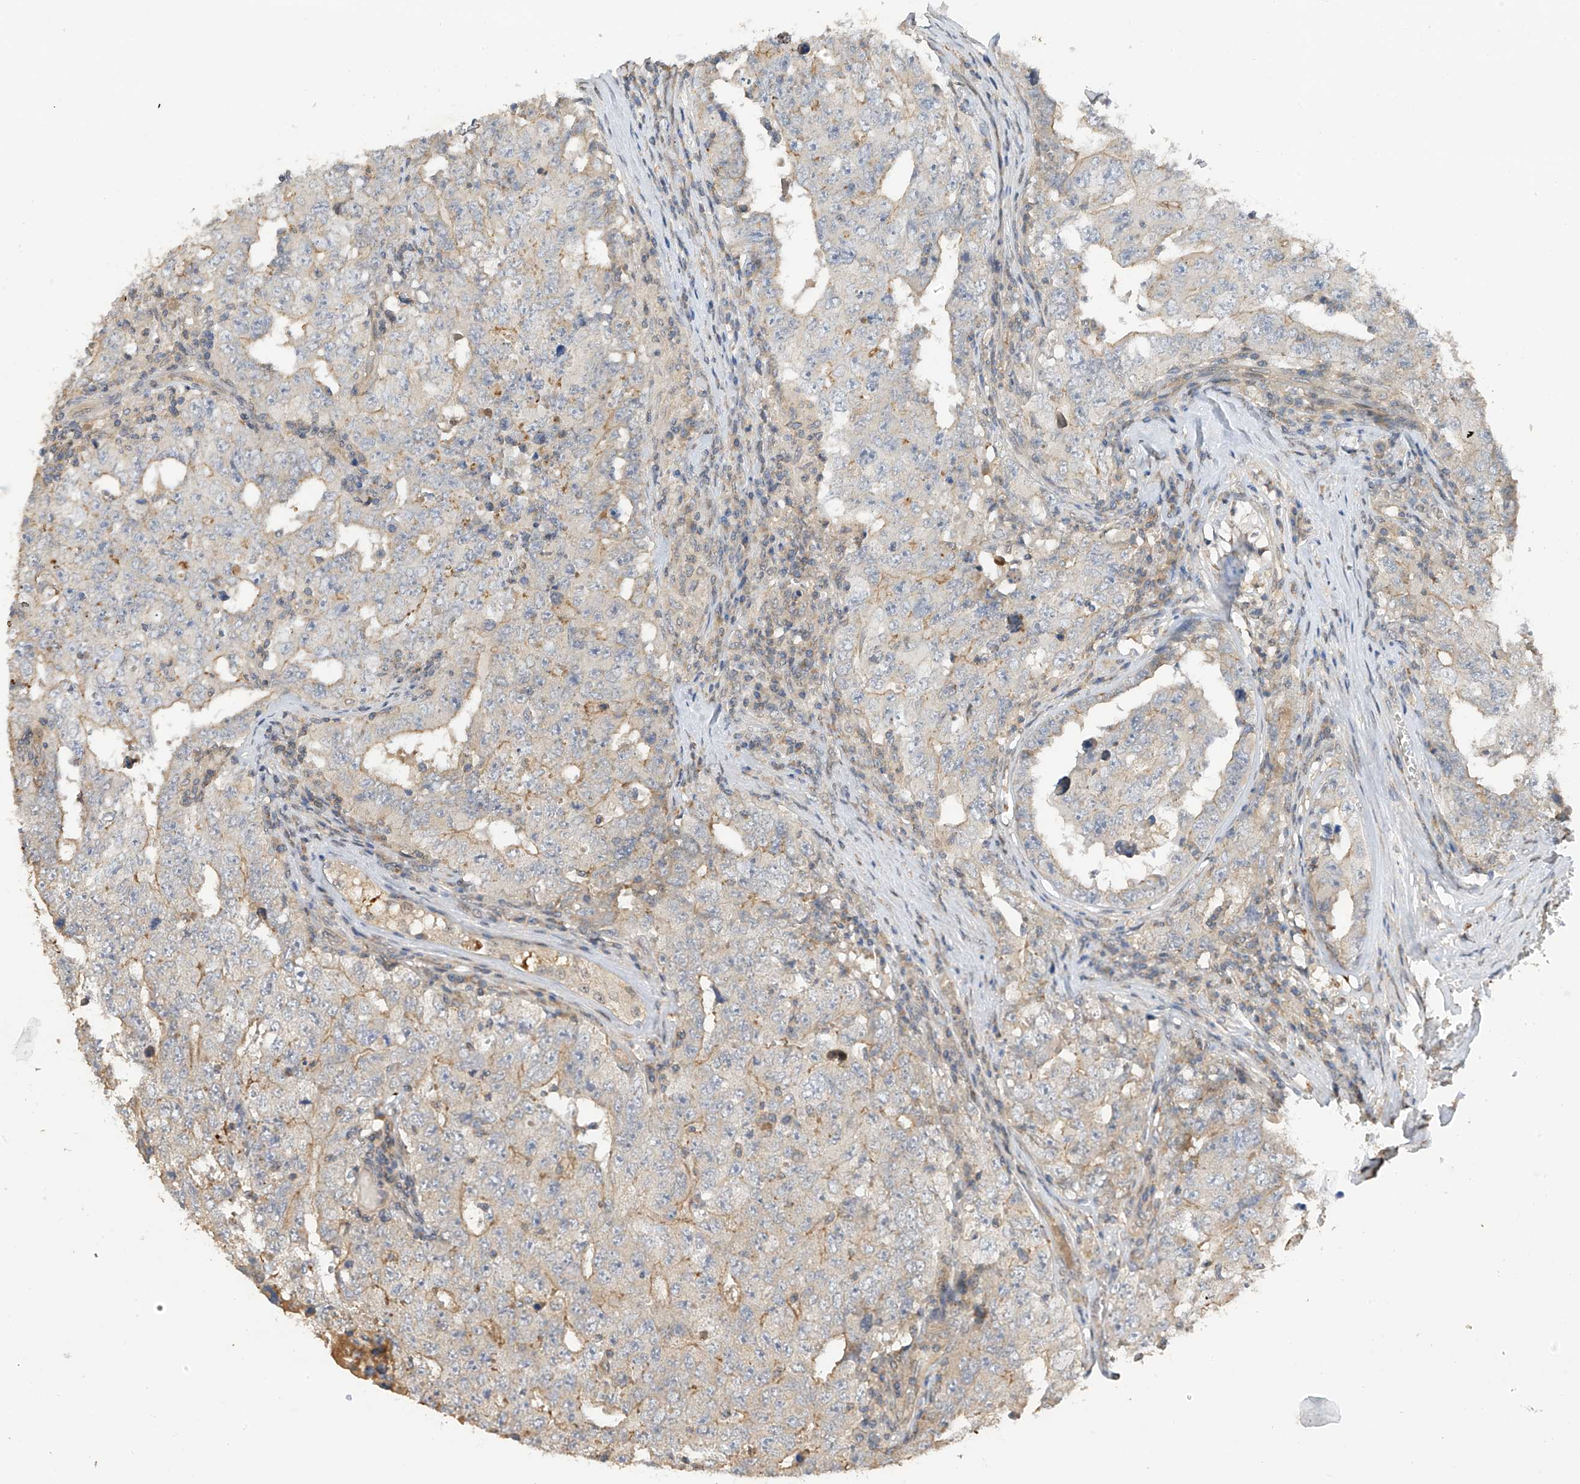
{"staining": {"intensity": "moderate", "quantity": "<25%", "location": "cytoplasmic/membranous"}, "tissue": "testis cancer", "cell_type": "Tumor cells", "image_type": "cancer", "snomed": [{"axis": "morphology", "description": "Carcinoma, Embryonal, NOS"}, {"axis": "topography", "description": "Testis"}], "caption": "A micrograph of human testis cancer stained for a protein displays moderate cytoplasmic/membranous brown staining in tumor cells. (IHC, brightfield microscopy, high magnification).", "gene": "REC8", "patient": {"sex": "male", "age": 26}}